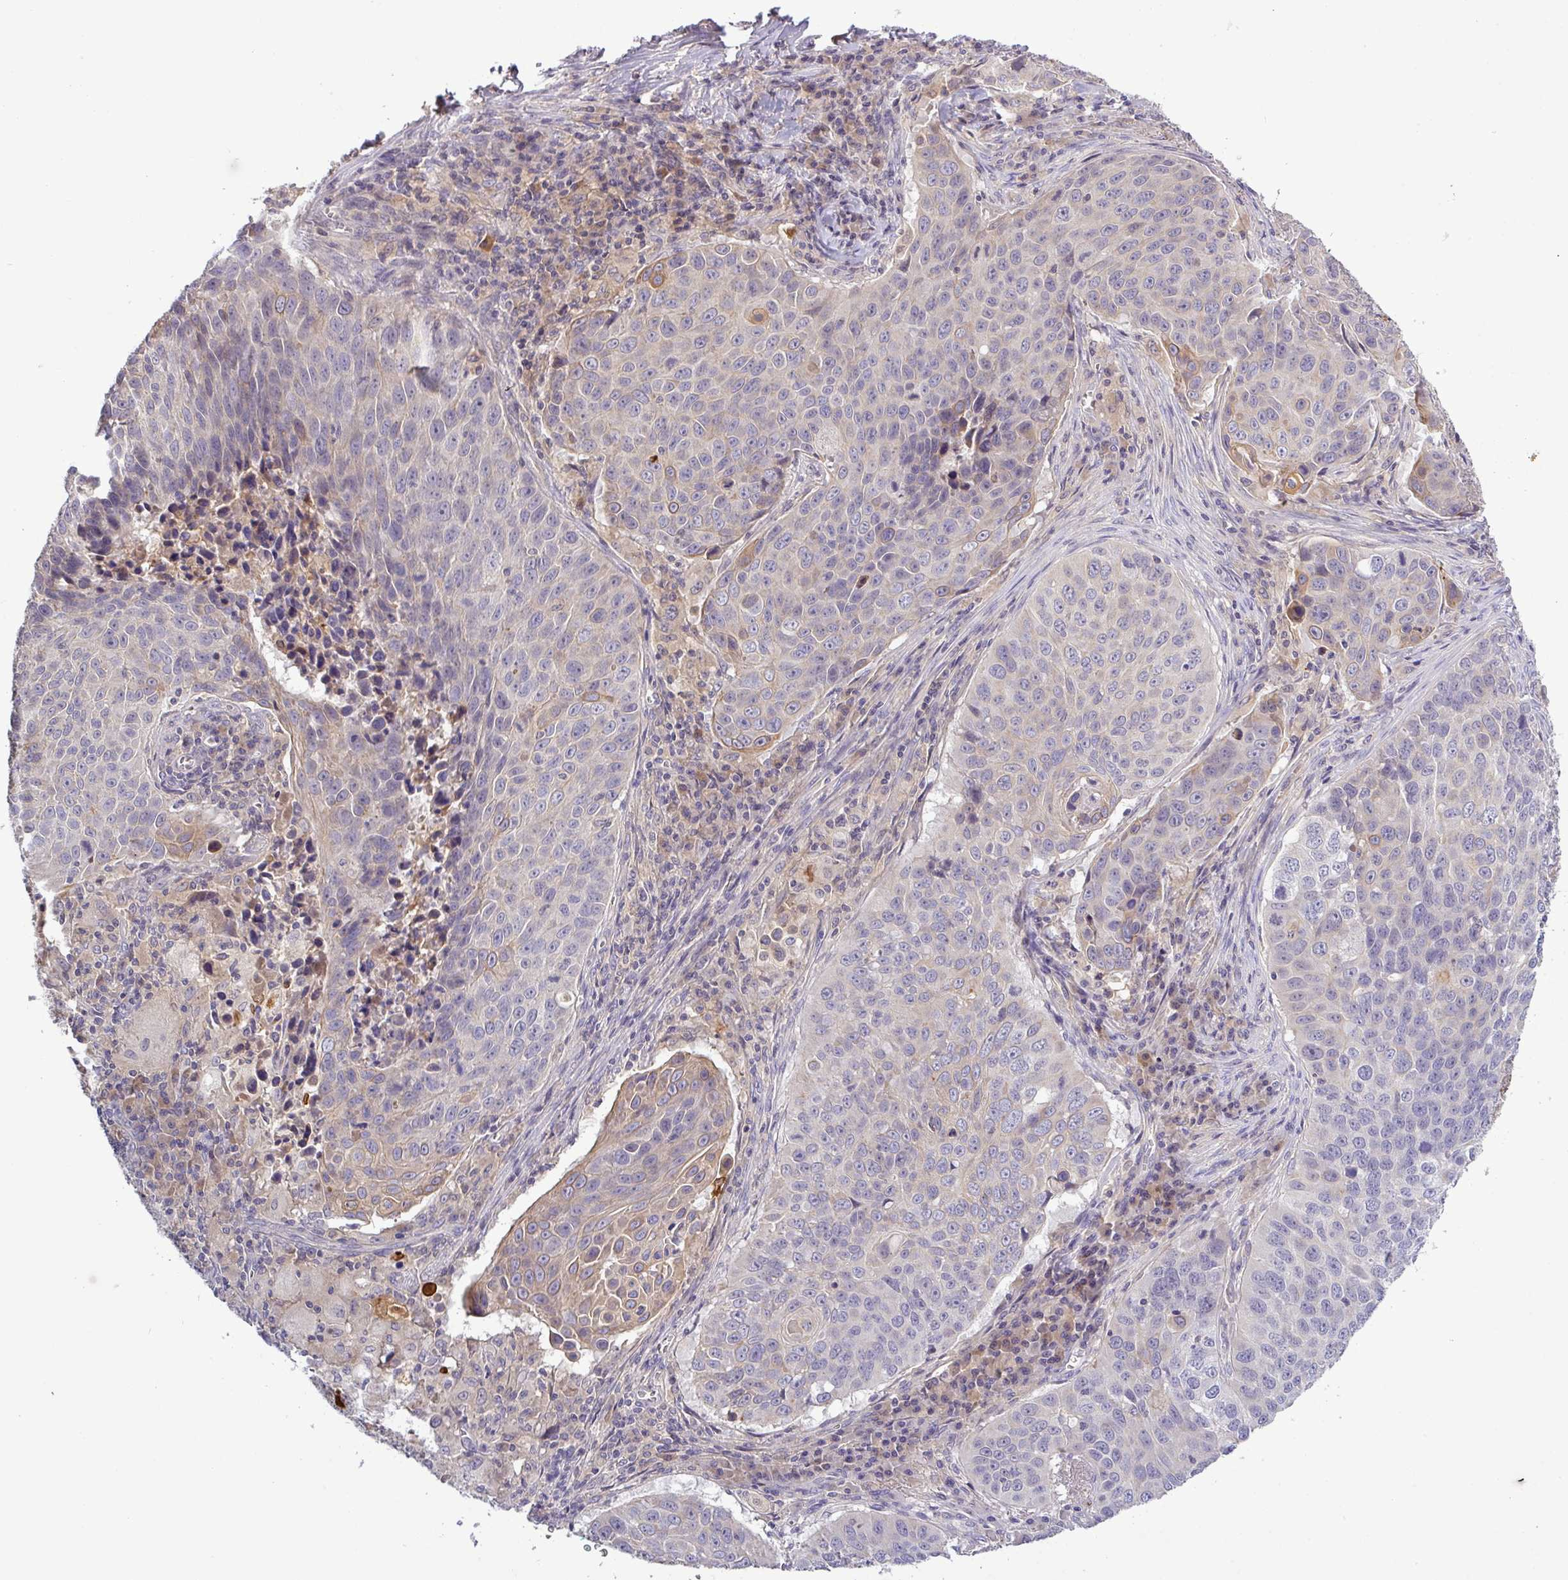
{"staining": {"intensity": "weak", "quantity": "<25%", "location": "cytoplasmic/membranous"}, "tissue": "lung cancer", "cell_type": "Tumor cells", "image_type": "cancer", "snomed": [{"axis": "morphology", "description": "Squamous cell carcinoma, NOS"}, {"axis": "topography", "description": "Lung"}], "caption": "The immunohistochemistry (IHC) histopathology image has no significant staining in tumor cells of lung cancer tissue. (DAB (3,3'-diaminobenzidine) immunohistochemistry, high magnification).", "gene": "TMEM62", "patient": {"sex": "male", "age": 78}}